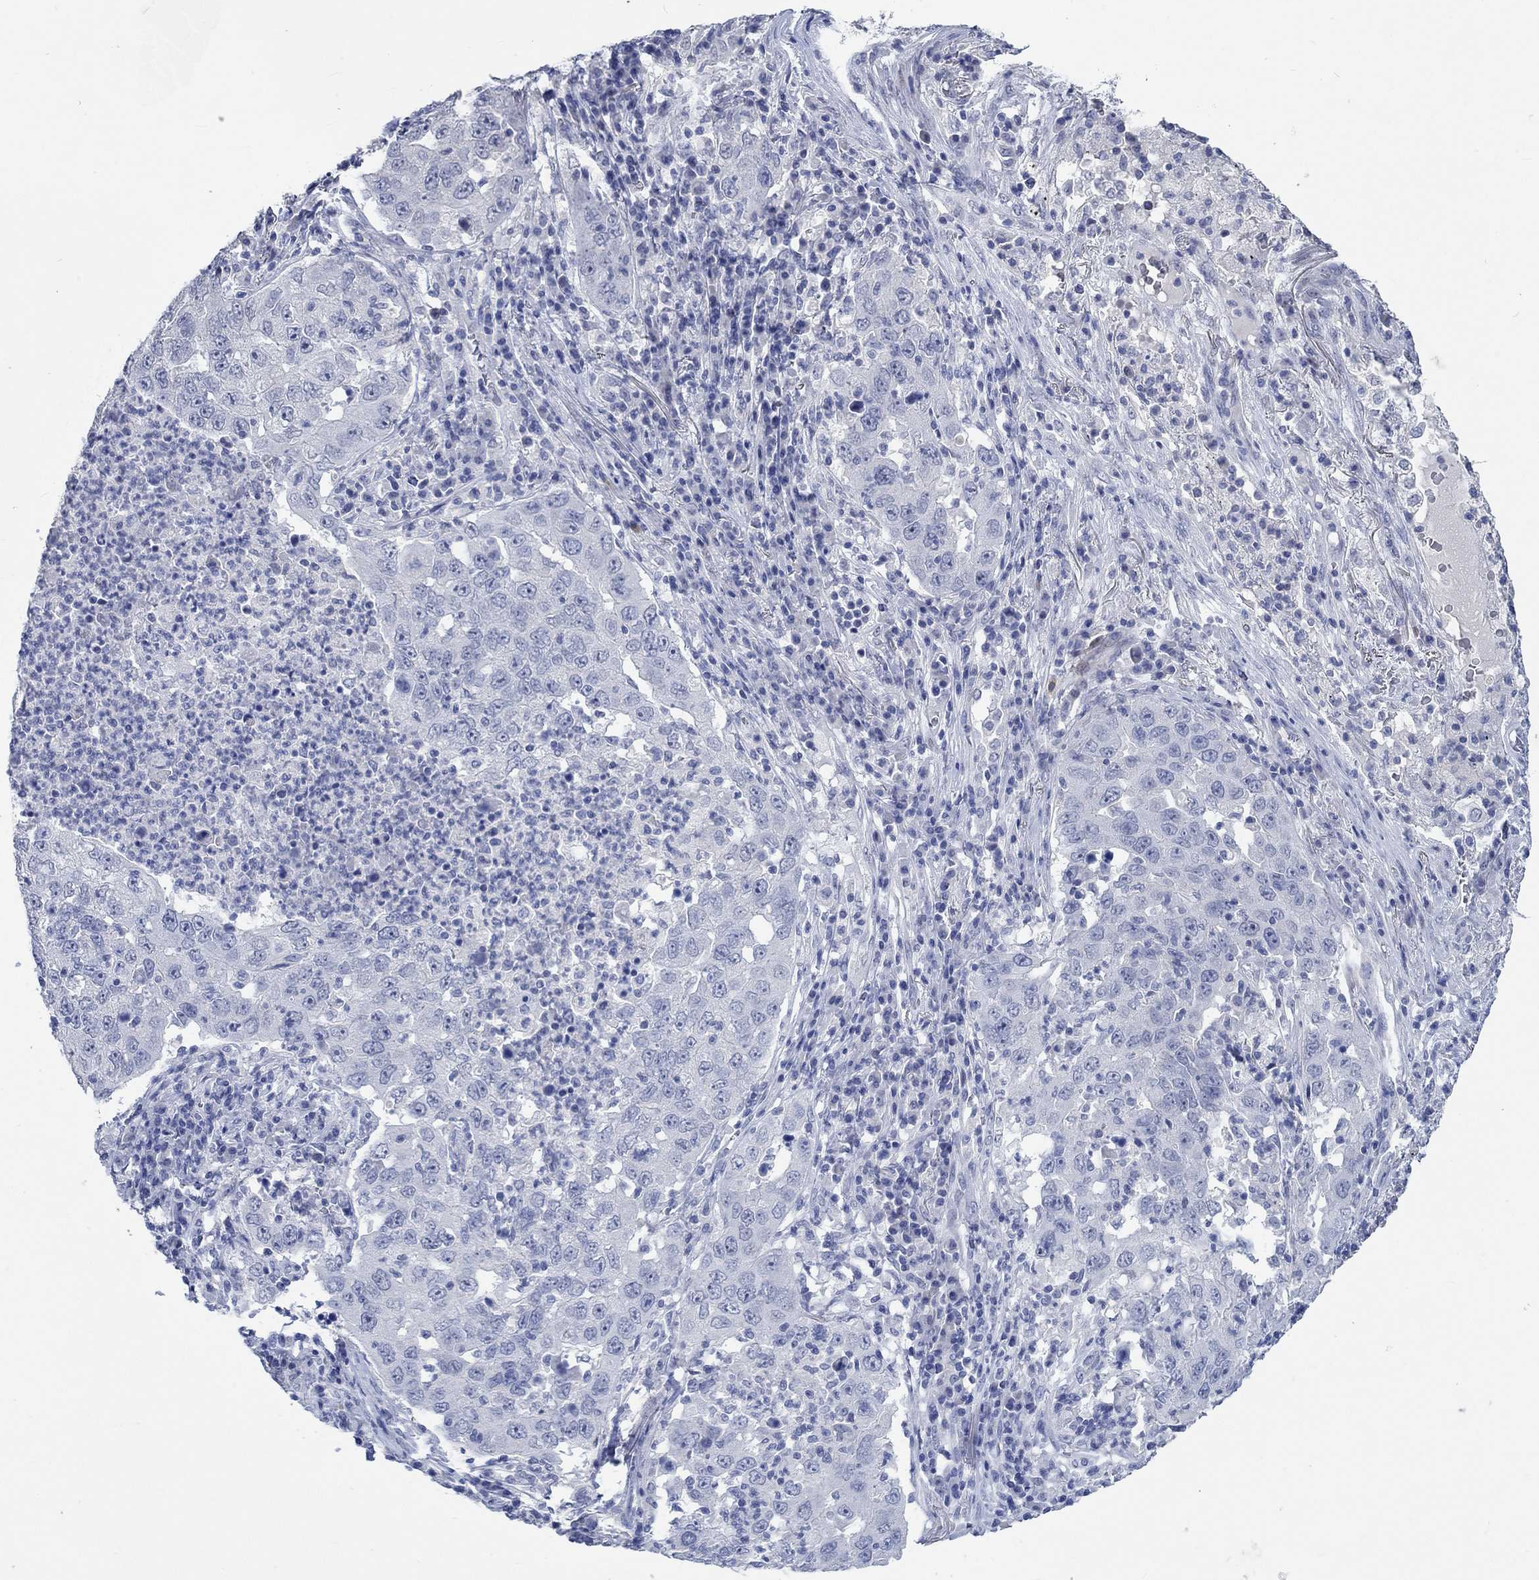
{"staining": {"intensity": "negative", "quantity": "none", "location": "none"}, "tissue": "lung cancer", "cell_type": "Tumor cells", "image_type": "cancer", "snomed": [{"axis": "morphology", "description": "Adenocarcinoma, NOS"}, {"axis": "topography", "description": "Lung"}], "caption": "There is no significant staining in tumor cells of lung adenocarcinoma.", "gene": "C4orf47", "patient": {"sex": "male", "age": 73}}